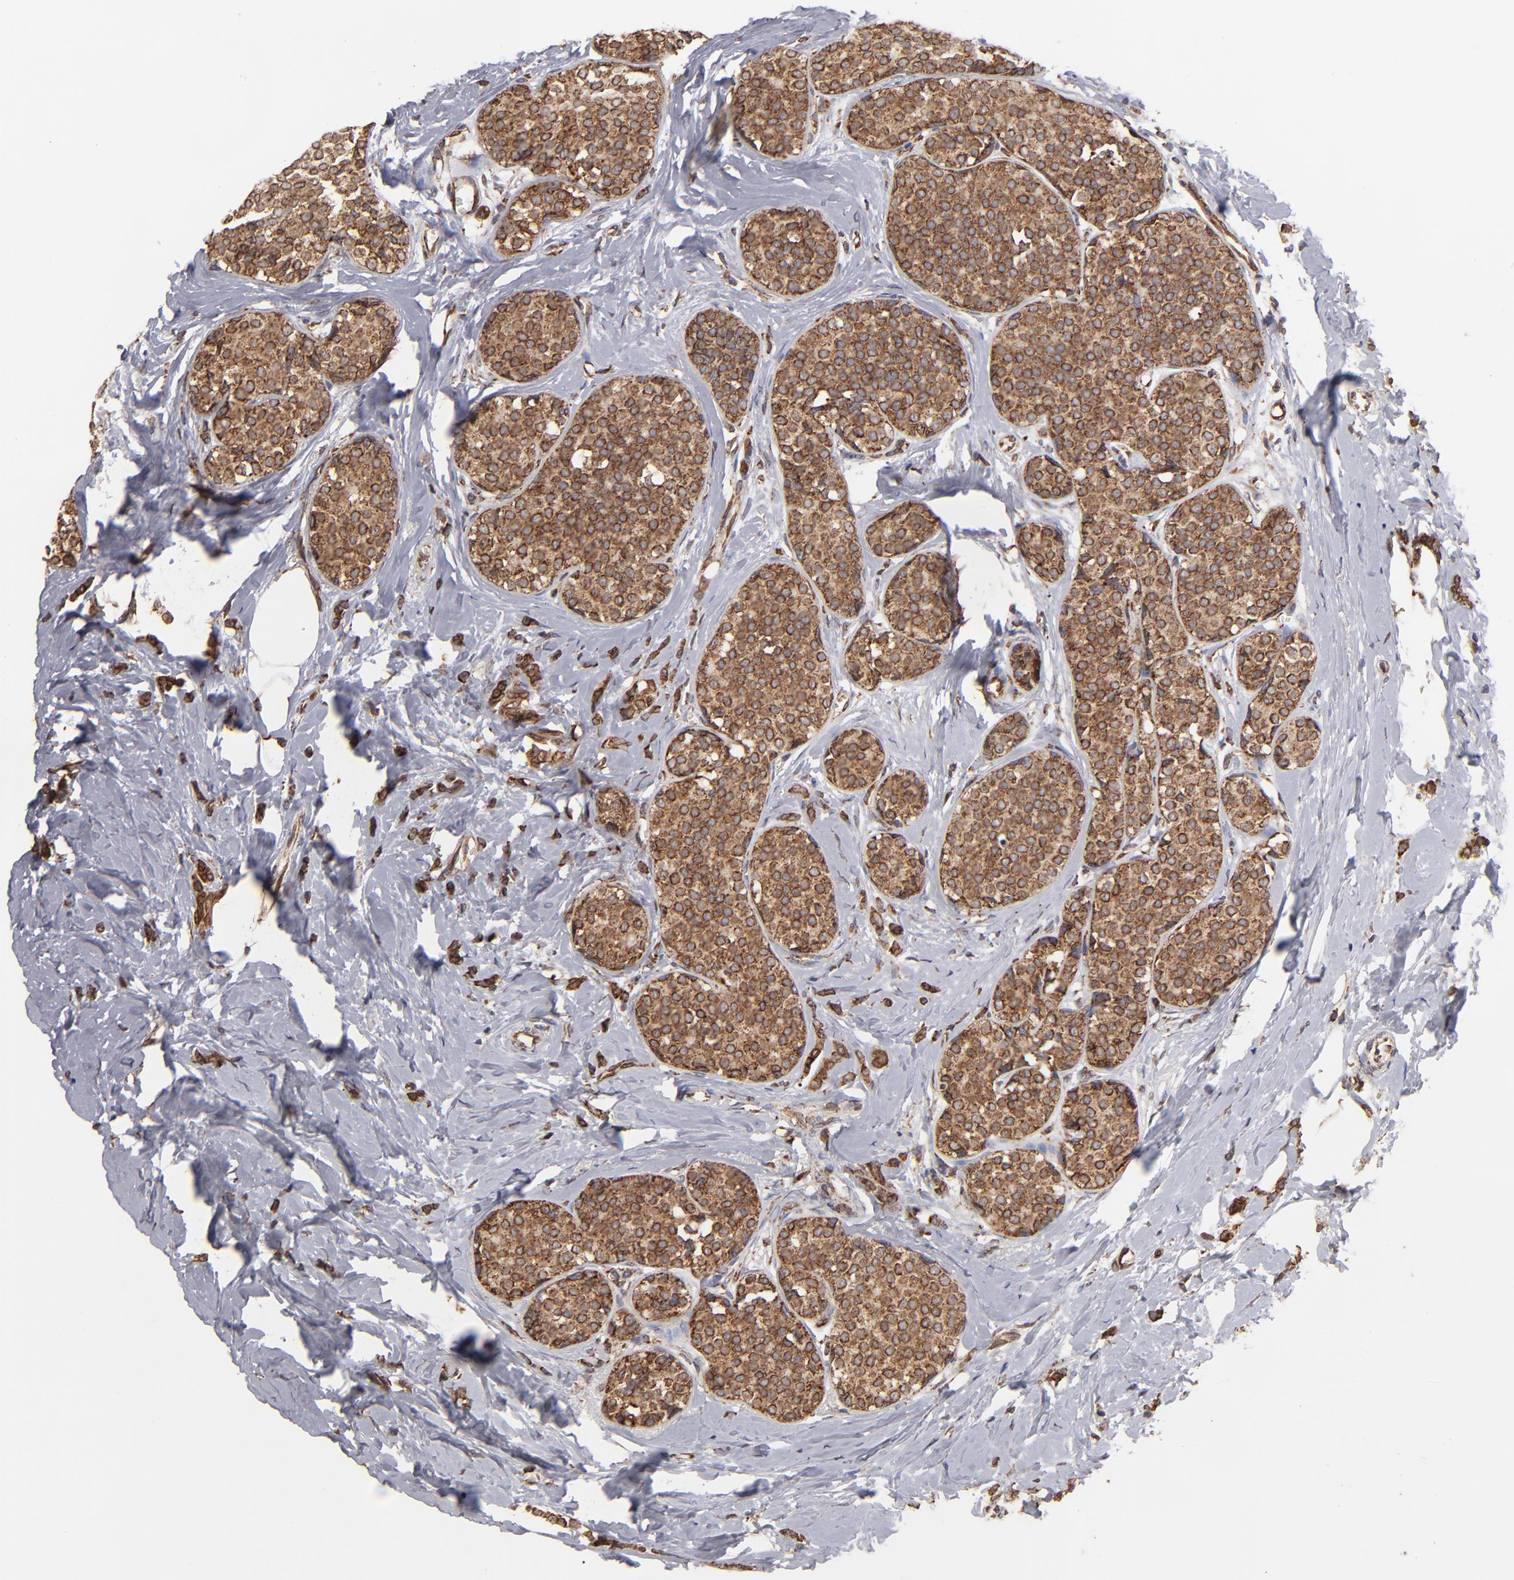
{"staining": {"intensity": "strong", "quantity": ">75%", "location": "cytoplasmic/membranous,nuclear"}, "tissue": "breast cancer", "cell_type": "Tumor cells", "image_type": "cancer", "snomed": [{"axis": "morphology", "description": "Lobular carcinoma"}, {"axis": "topography", "description": "Breast"}], "caption": "This micrograph shows IHC staining of breast cancer (lobular carcinoma), with high strong cytoplasmic/membranous and nuclear expression in approximately >75% of tumor cells.", "gene": "KTN1", "patient": {"sex": "female", "age": 64}}